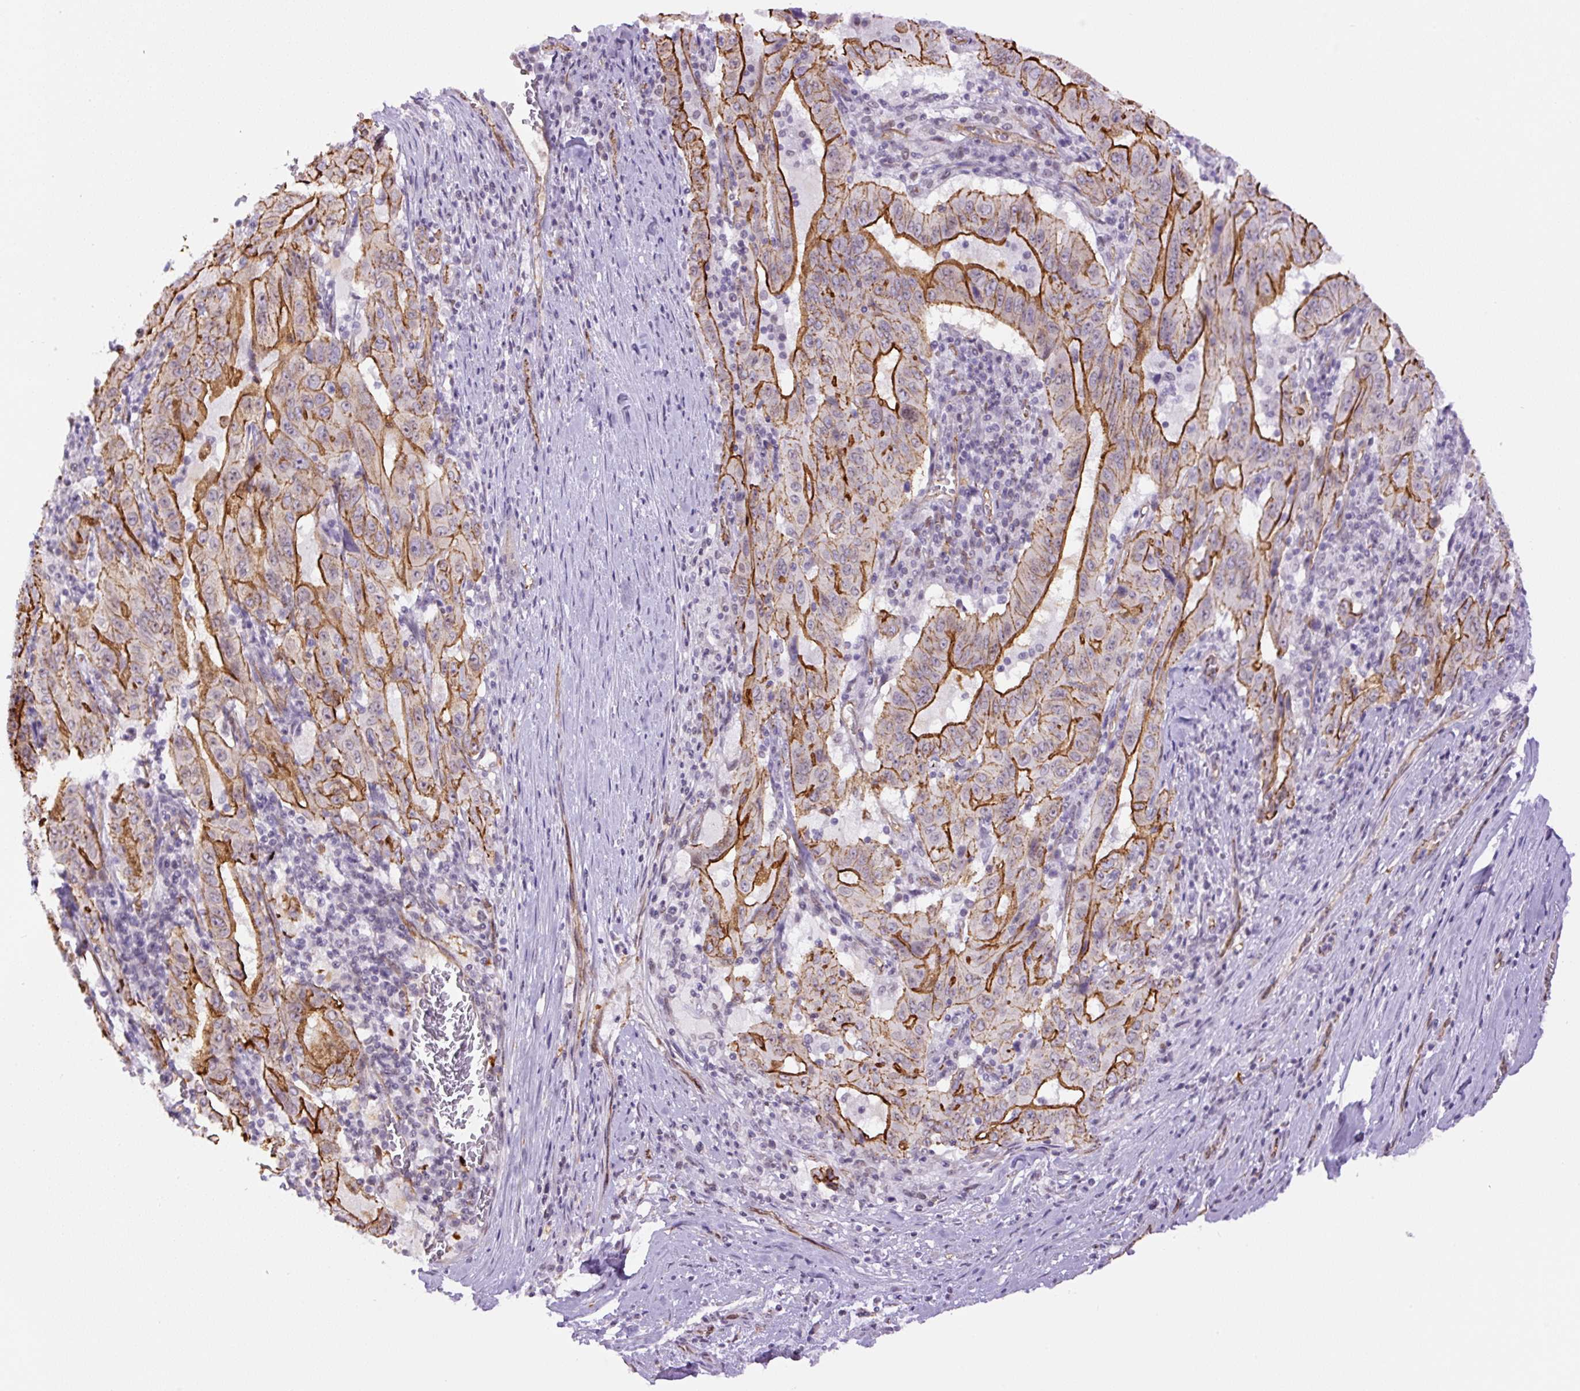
{"staining": {"intensity": "strong", "quantity": "25%-75%", "location": "cytoplasmic/membranous"}, "tissue": "pancreatic cancer", "cell_type": "Tumor cells", "image_type": "cancer", "snomed": [{"axis": "morphology", "description": "Adenocarcinoma, NOS"}, {"axis": "topography", "description": "Pancreas"}], "caption": "A high amount of strong cytoplasmic/membranous positivity is seen in about 25%-75% of tumor cells in pancreatic adenocarcinoma tissue.", "gene": "MYO5C", "patient": {"sex": "male", "age": 63}}